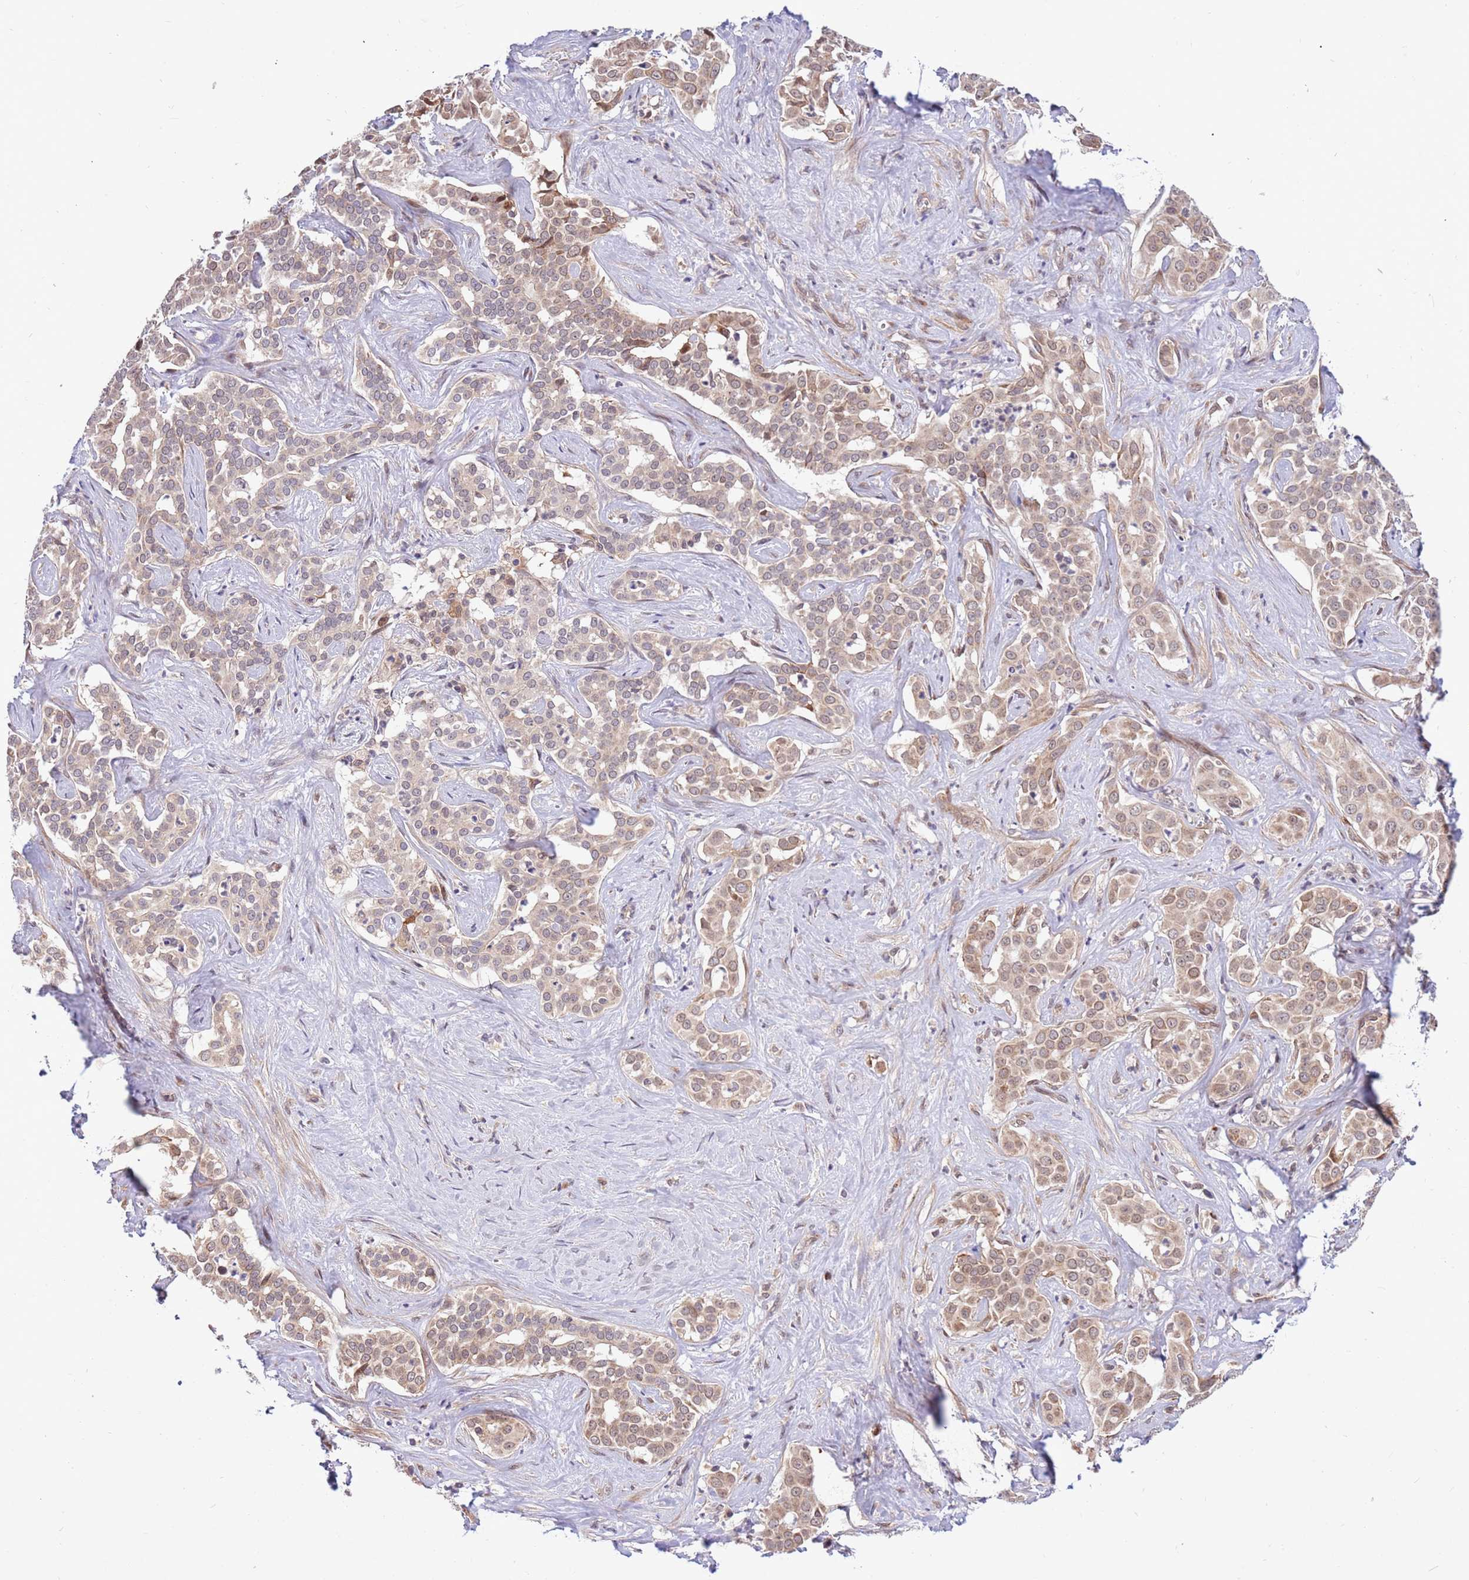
{"staining": {"intensity": "moderate", "quantity": "<25%", "location": "cytoplasmic/membranous"}, "tissue": "liver cancer", "cell_type": "Tumor cells", "image_type": "cancer", "snomed": [{"axis": "morphology", "description": "Cholangiocarcinoma"}, {"axis": "topography", "description": "Liver"}], "caption": "This is a histology image of IHC staining of cholangiocarcinoma (liver), which shows moderate expression in the cytoplasmic/membranous of tumor cells.", "gene": "HAUS3", "patient": {"sex": "male", "age": 67}}